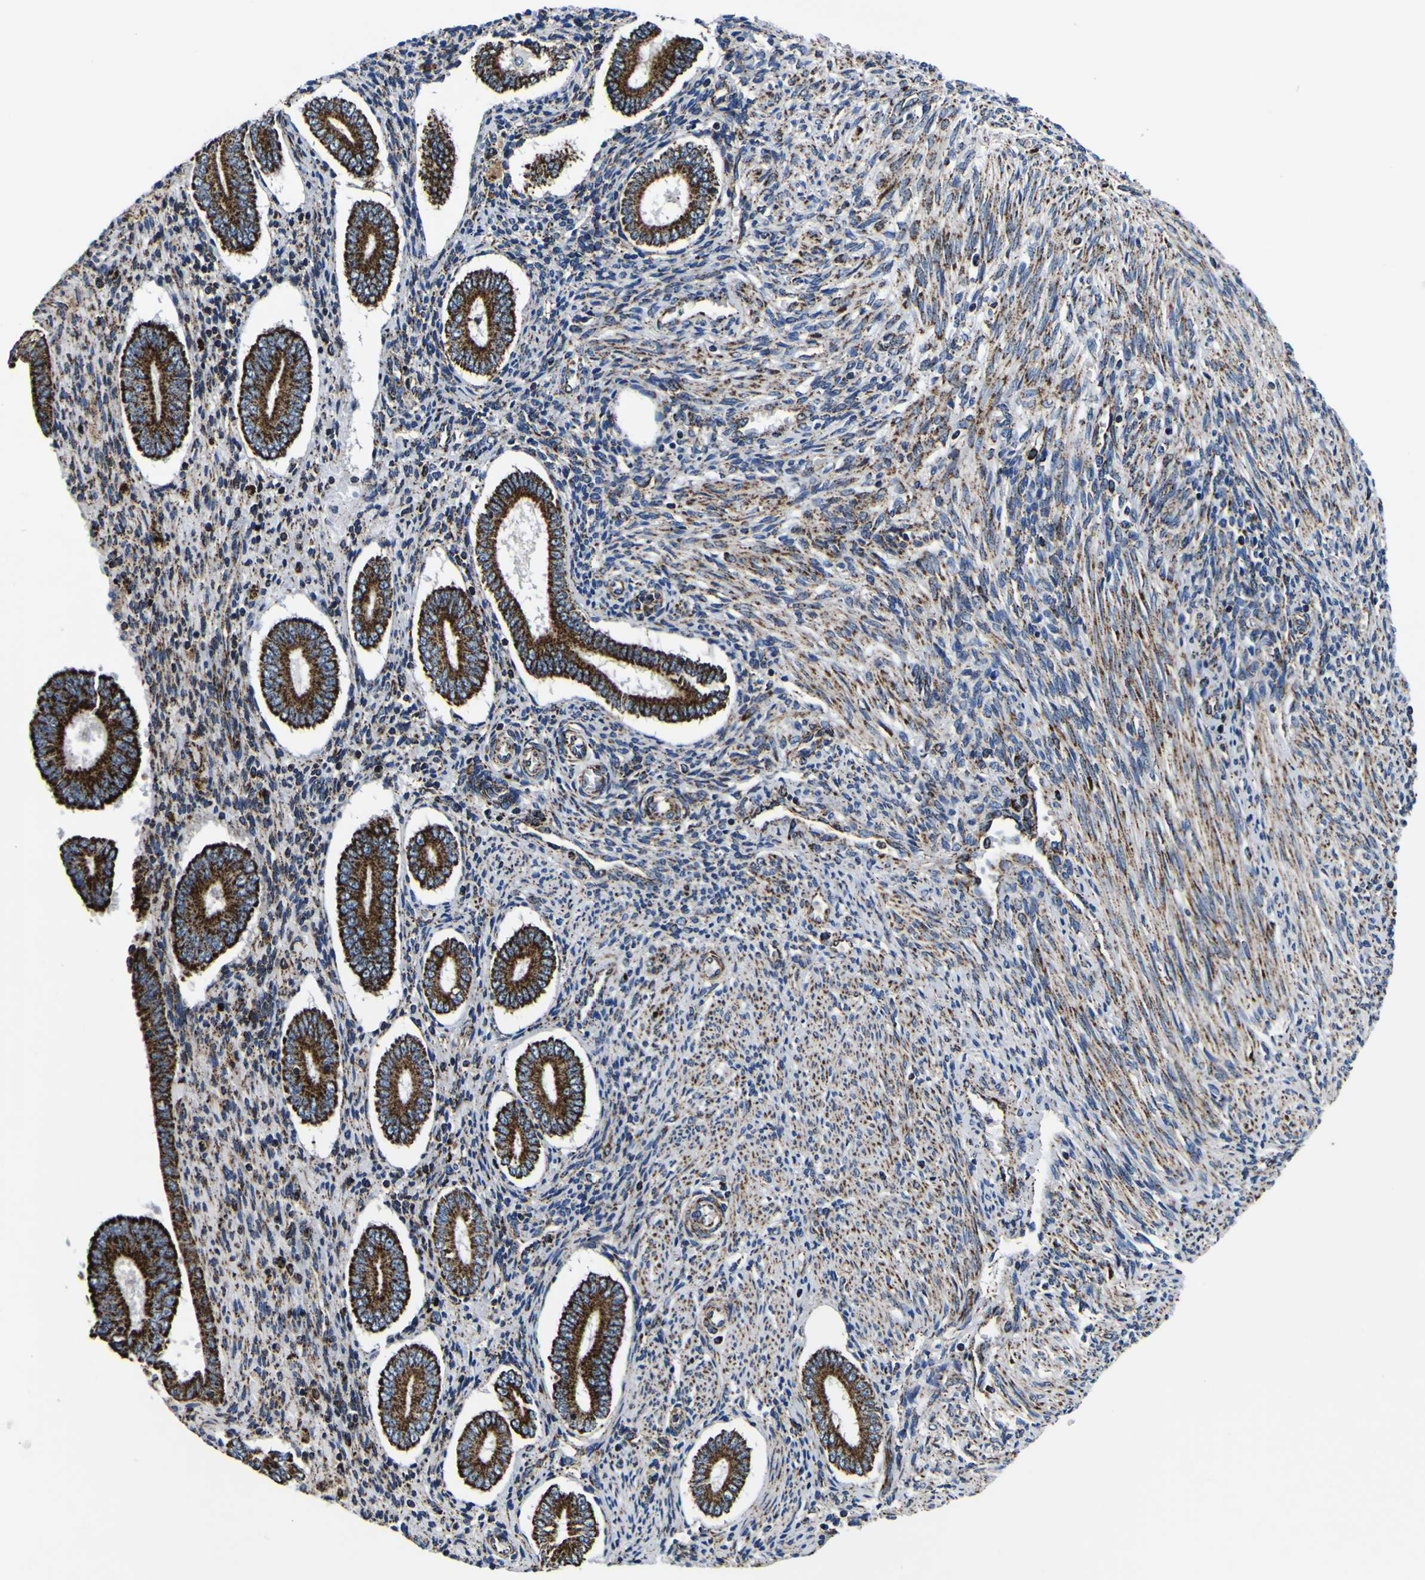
{"staining": {"intensity": "strong", "quantity": "25%-75%", "location": "cytoplasmic/membranous"}, "tissue": "endometrium", "cell_type": "Cells in endometrial stroma", "image_type": "normal", "snomed": [{"axis": "morphology", "description": "Normal tissue, NOS"}, {"axis": "topography", "description": "Endometrium"}], "caption": "Cells in endometrial stroma show high levels of strong cytoplasmic/membranous expression in about 25%-75% of cells in unremarkable human endometrium.", "gene": "PTRH2", "patient": {"sex": "female", "age": 42}}